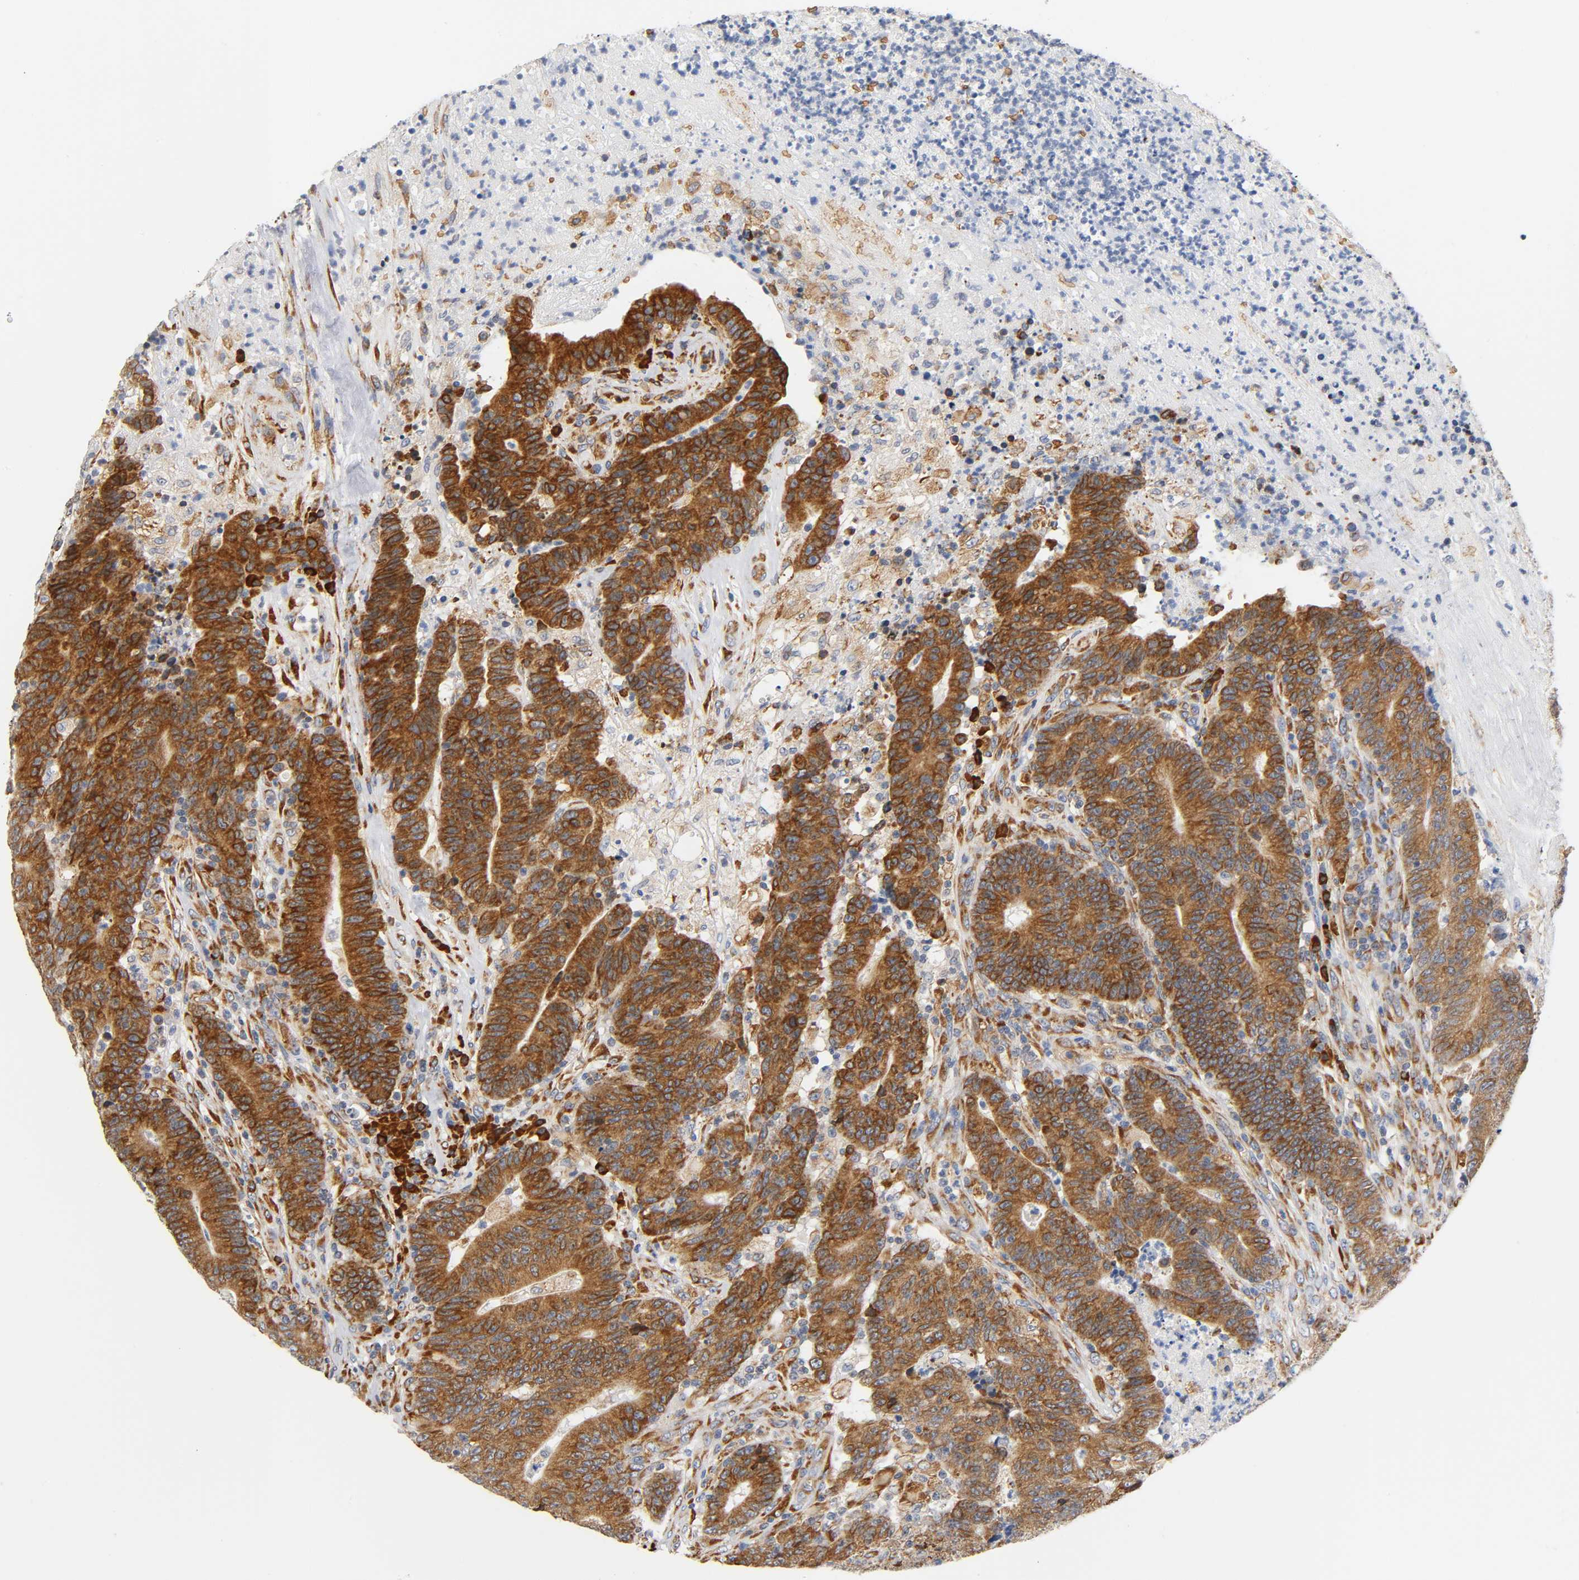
{"staining": {"intensity": "moderate", "quantity": ">75%", "location": "cytoplasmic/membranous"}, "tissue": "colorectal cancer", "cell_type": "Tumor cells", "image_type": "cancer", "snomed": [{"axis": "morphology", "description": "Normal tissue, NOS"}, {"axis": "morphology", "description": "Adenocarcinoma, NOS"}, {"axis": "topography", "description": "Colon"}], "caption": "DAB immunohistochemical staining of human colorectal cancer (adenocarcinoma) exhibits moderate cytoplasmic/membranous protein expression in about >75% of tumor cells. The protein is shown in brown color, while the nuclei are stained blue.", "gene": "UCKL1", "patient": {"sex": "female", "age": 75}}